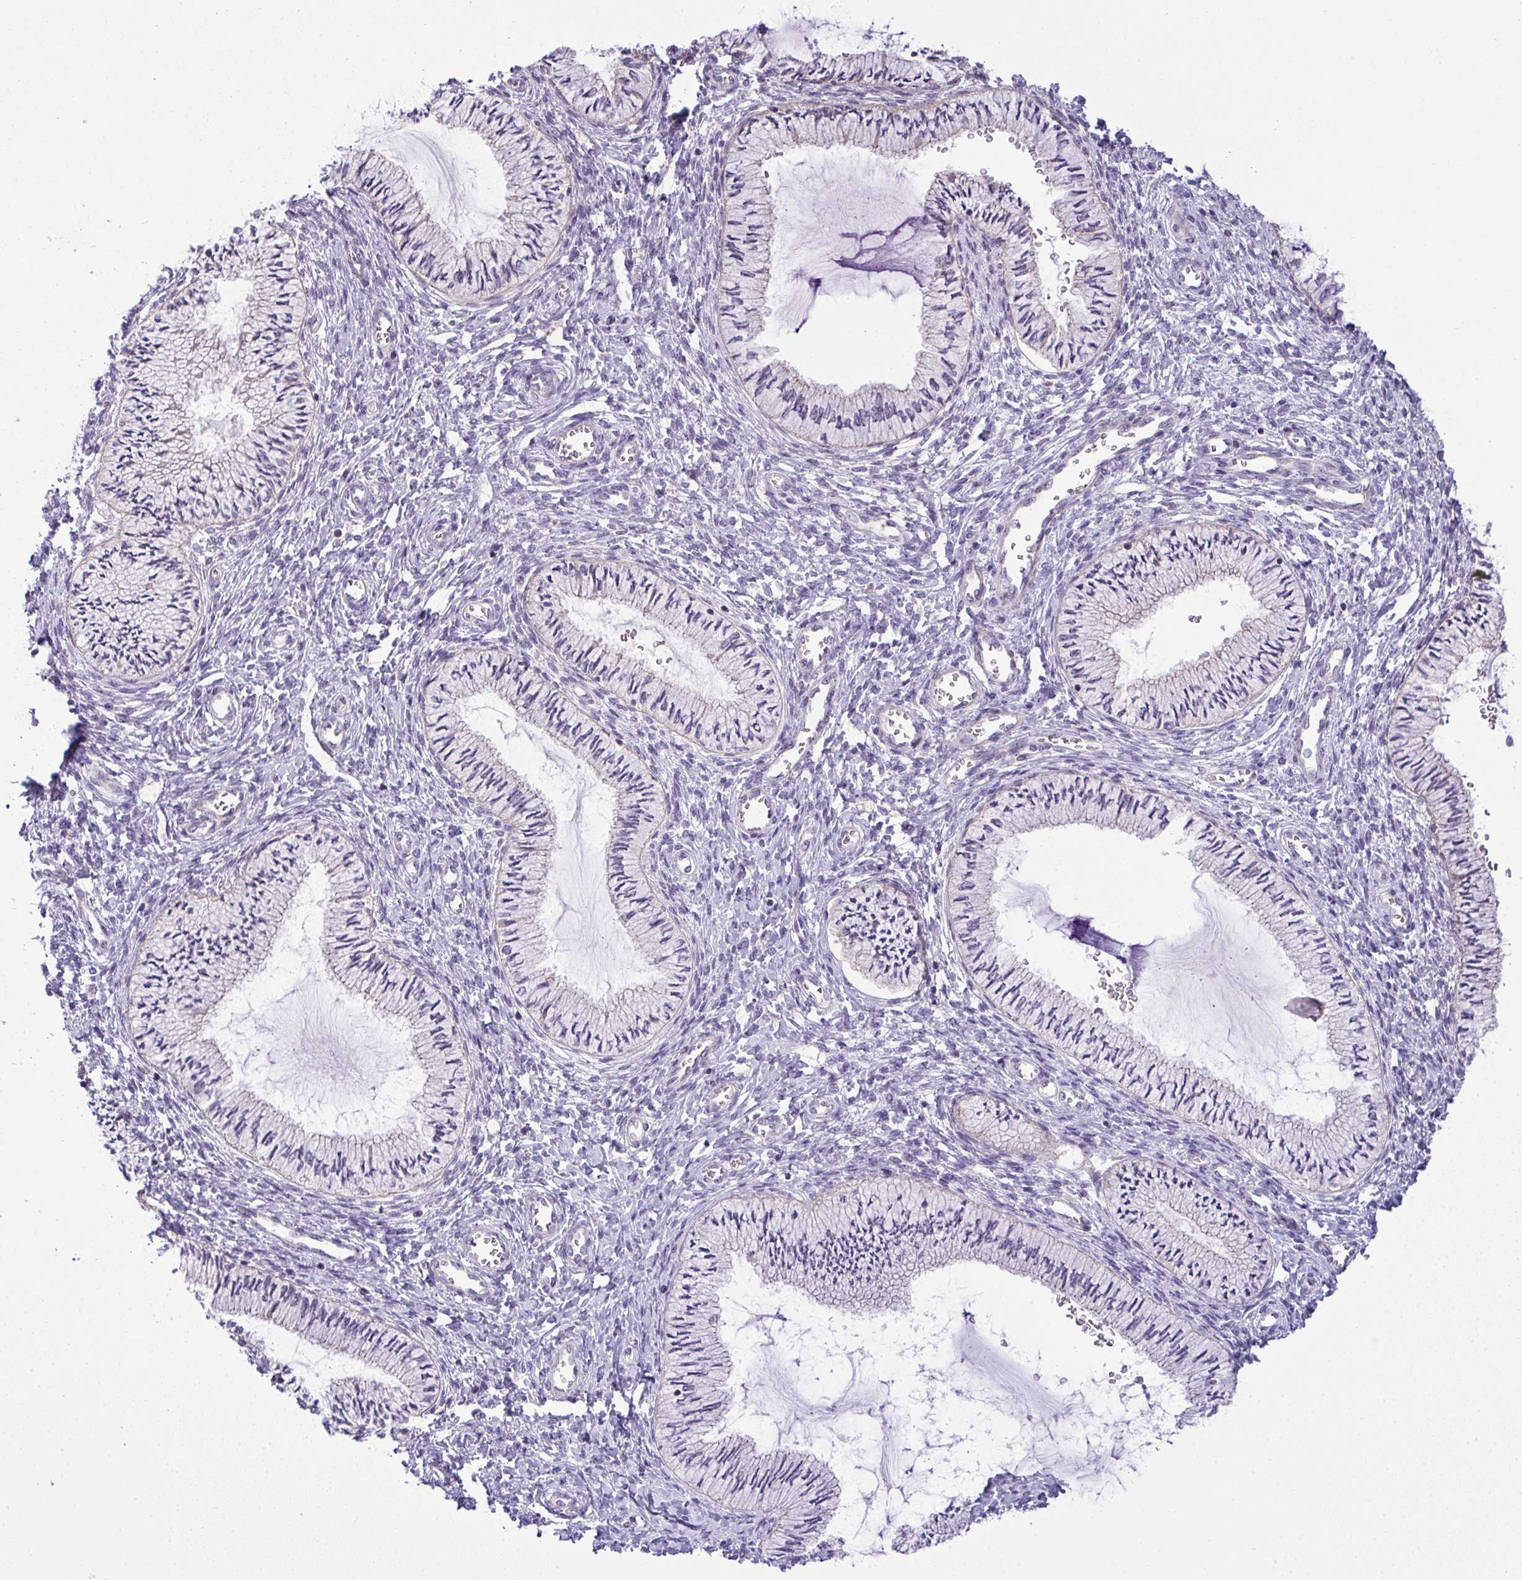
{"staining": {"intensity": "negative", "quantity": "none", "location": "none"}, "tissue": "cervix", "cell_type": "Glandular cells", "image_type": "normal", "snomed": [{"axis": "morphology", "description": "Normal tissue, NOS"}, {"axis": "topography", "description": "Cervix"}], "caption": "The immunohistochemistry image has no significant positivity in glandular cells of cervix. The staining is performed using DAB brown chromogen with nuclei counter-stained in using hematoxylin.", "gene": "NT5C1A", "patient": {"sex": "female", "age": 24}}